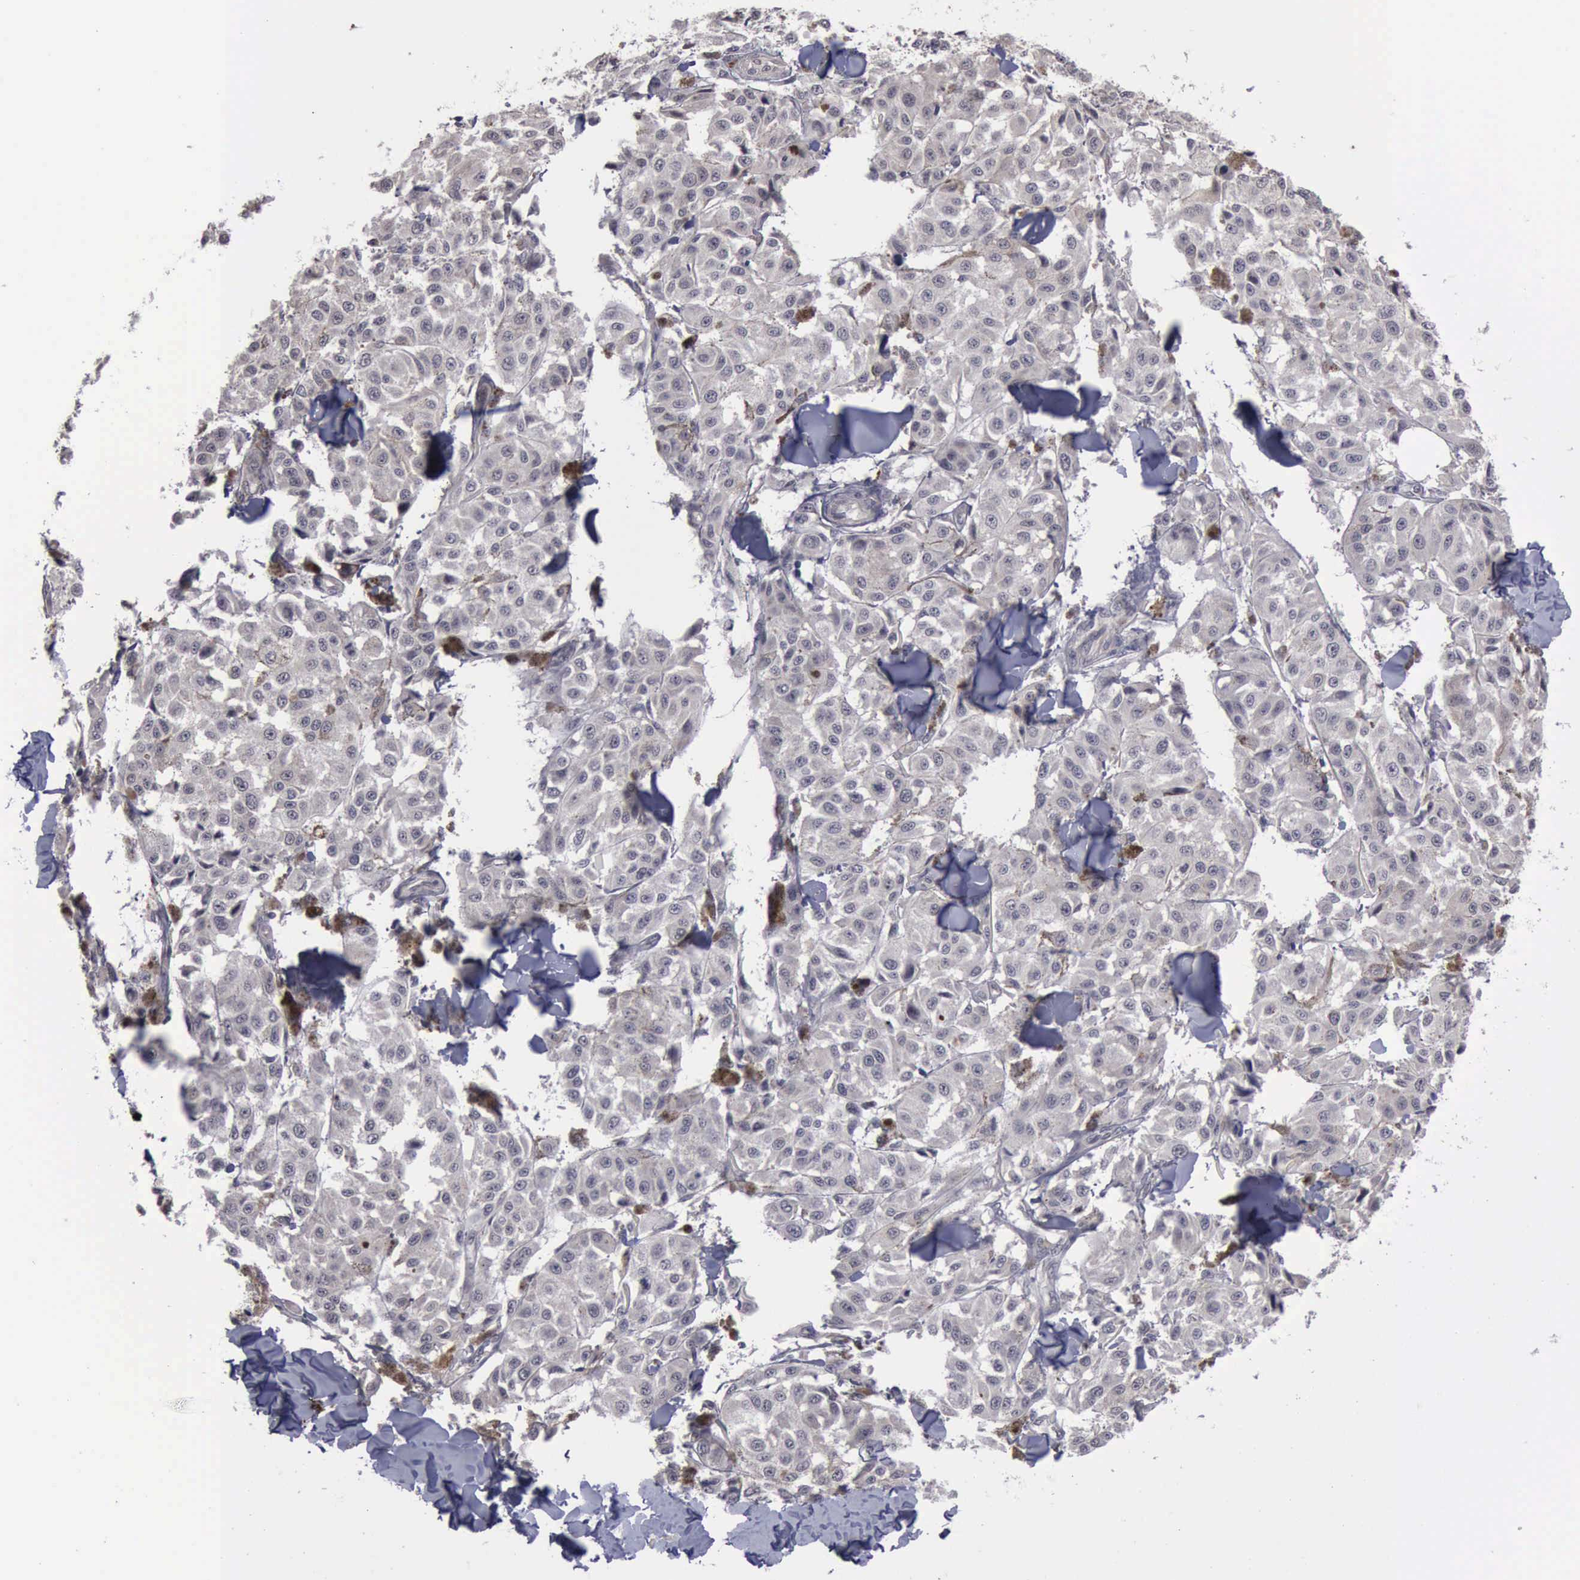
{"staining": {"intensity": "negative", "quantity": "none", "location": "none"}, "tissue": "melanoma", "cell_type": "Tumor cells", "image_type": "cancer", "snomed": [{"axis": "morphology", "description": "Malignant melanoma, NOS"}, {"axis": "topography", "description": "Skin"}], "caption": "High magnification brightfield microscopy of melanoma stained with DAB (brown) and counterstained with hematoxylin (blue): tumor cells show no significant positivity. Brightfield microscopy of immunohistochemistry (IHC) stained with DAB (3,3'-diaminobenzidine) (brown) and hematoxylin (blue), captured at high magnification.", "gene": "MMP9", "patient": {"sex": "female", "age": 64}}